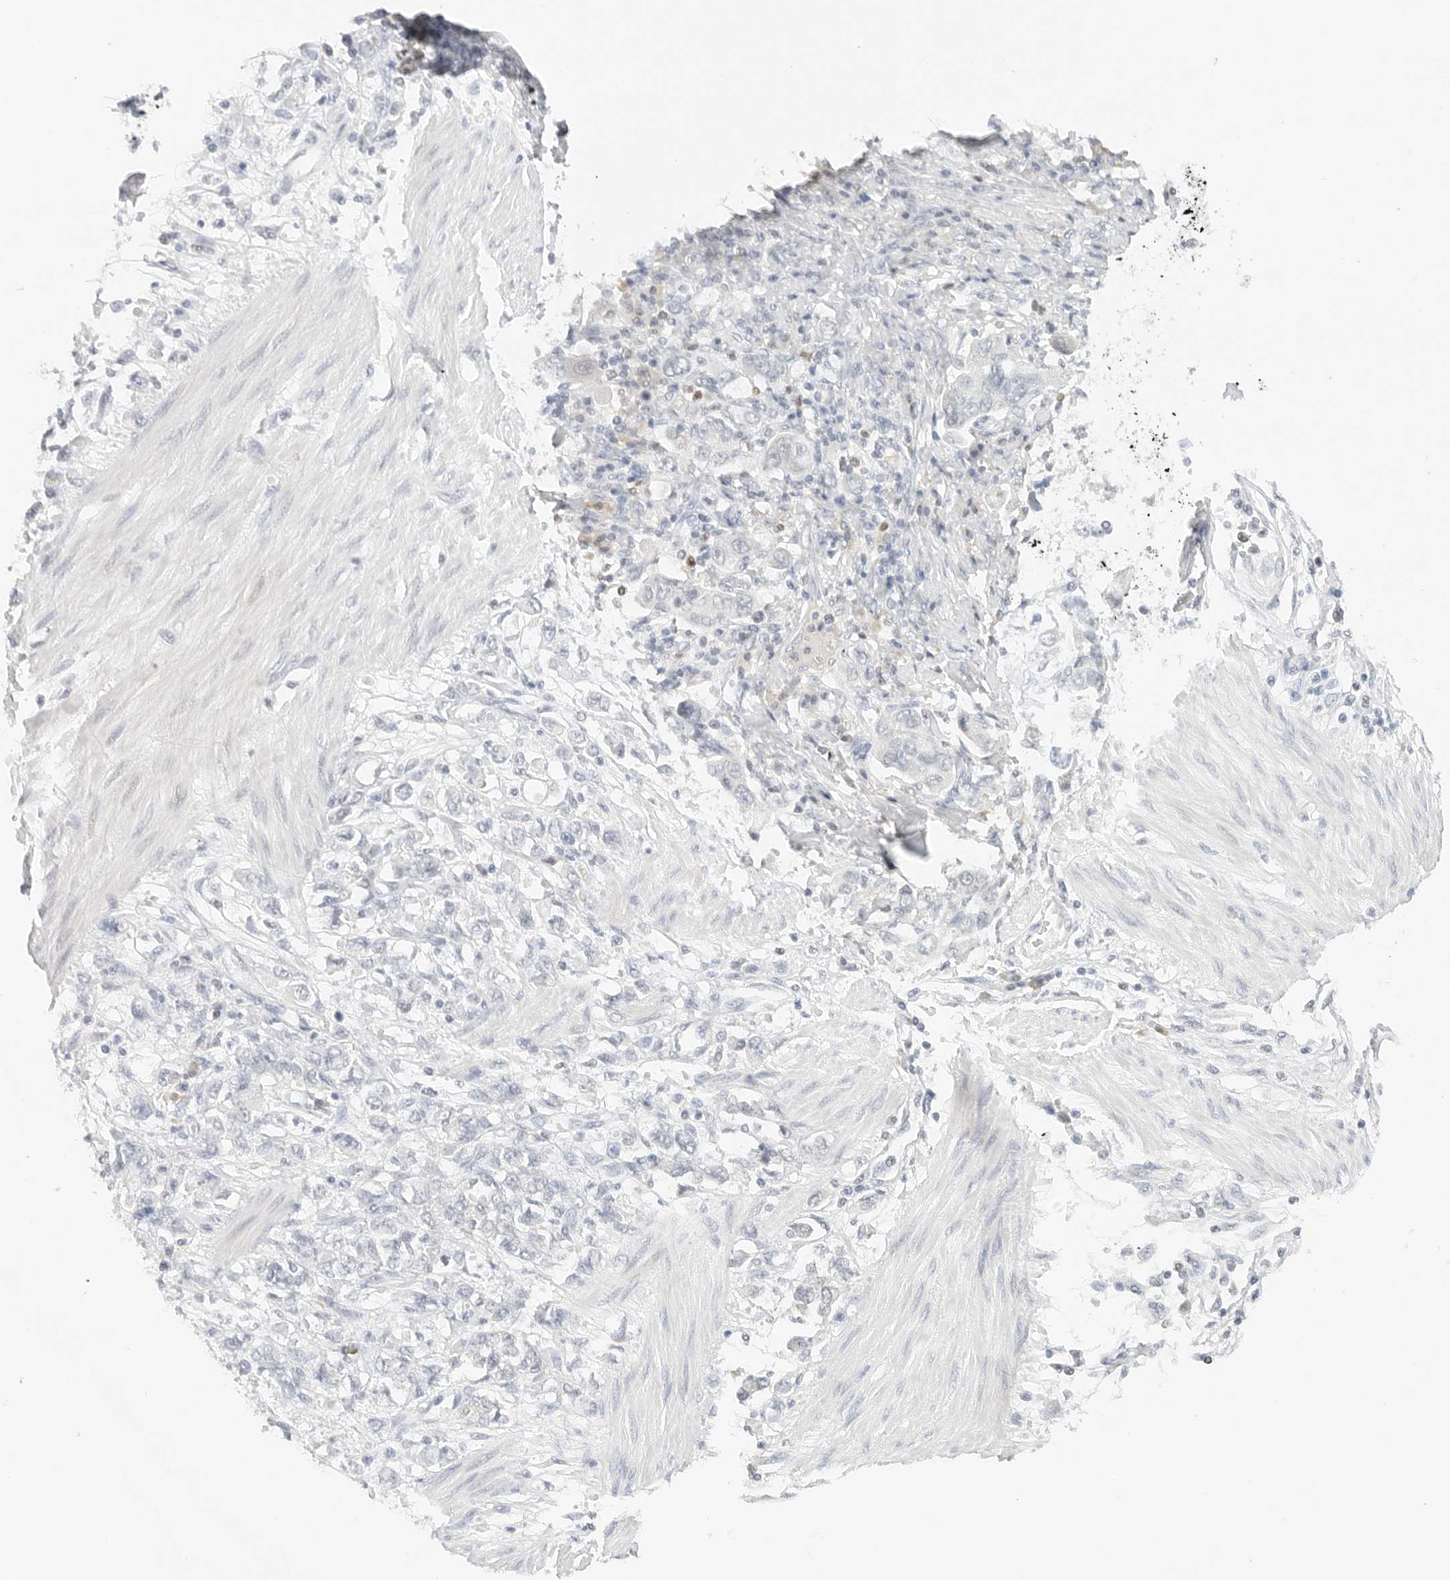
{"staining": {"intensity": "negative", "quantity": "none", "location": "none"}, "tissue": "stomach cancer", "cell_type": "Tumor cells", "image_type": "cancer", "snomed": [{"axis": "morphology", "description": "Adenocarcinoma, NOS"}, {"axis": "topography", "description": "Stomach"}], "caption": "This is an immunohistochemistry (IHC) micrograph of human stomach adenocarcinoma. There is no staining in tumor cells.", "gene": "NEO1", "patient": {"sex": "female", "age": 76}}